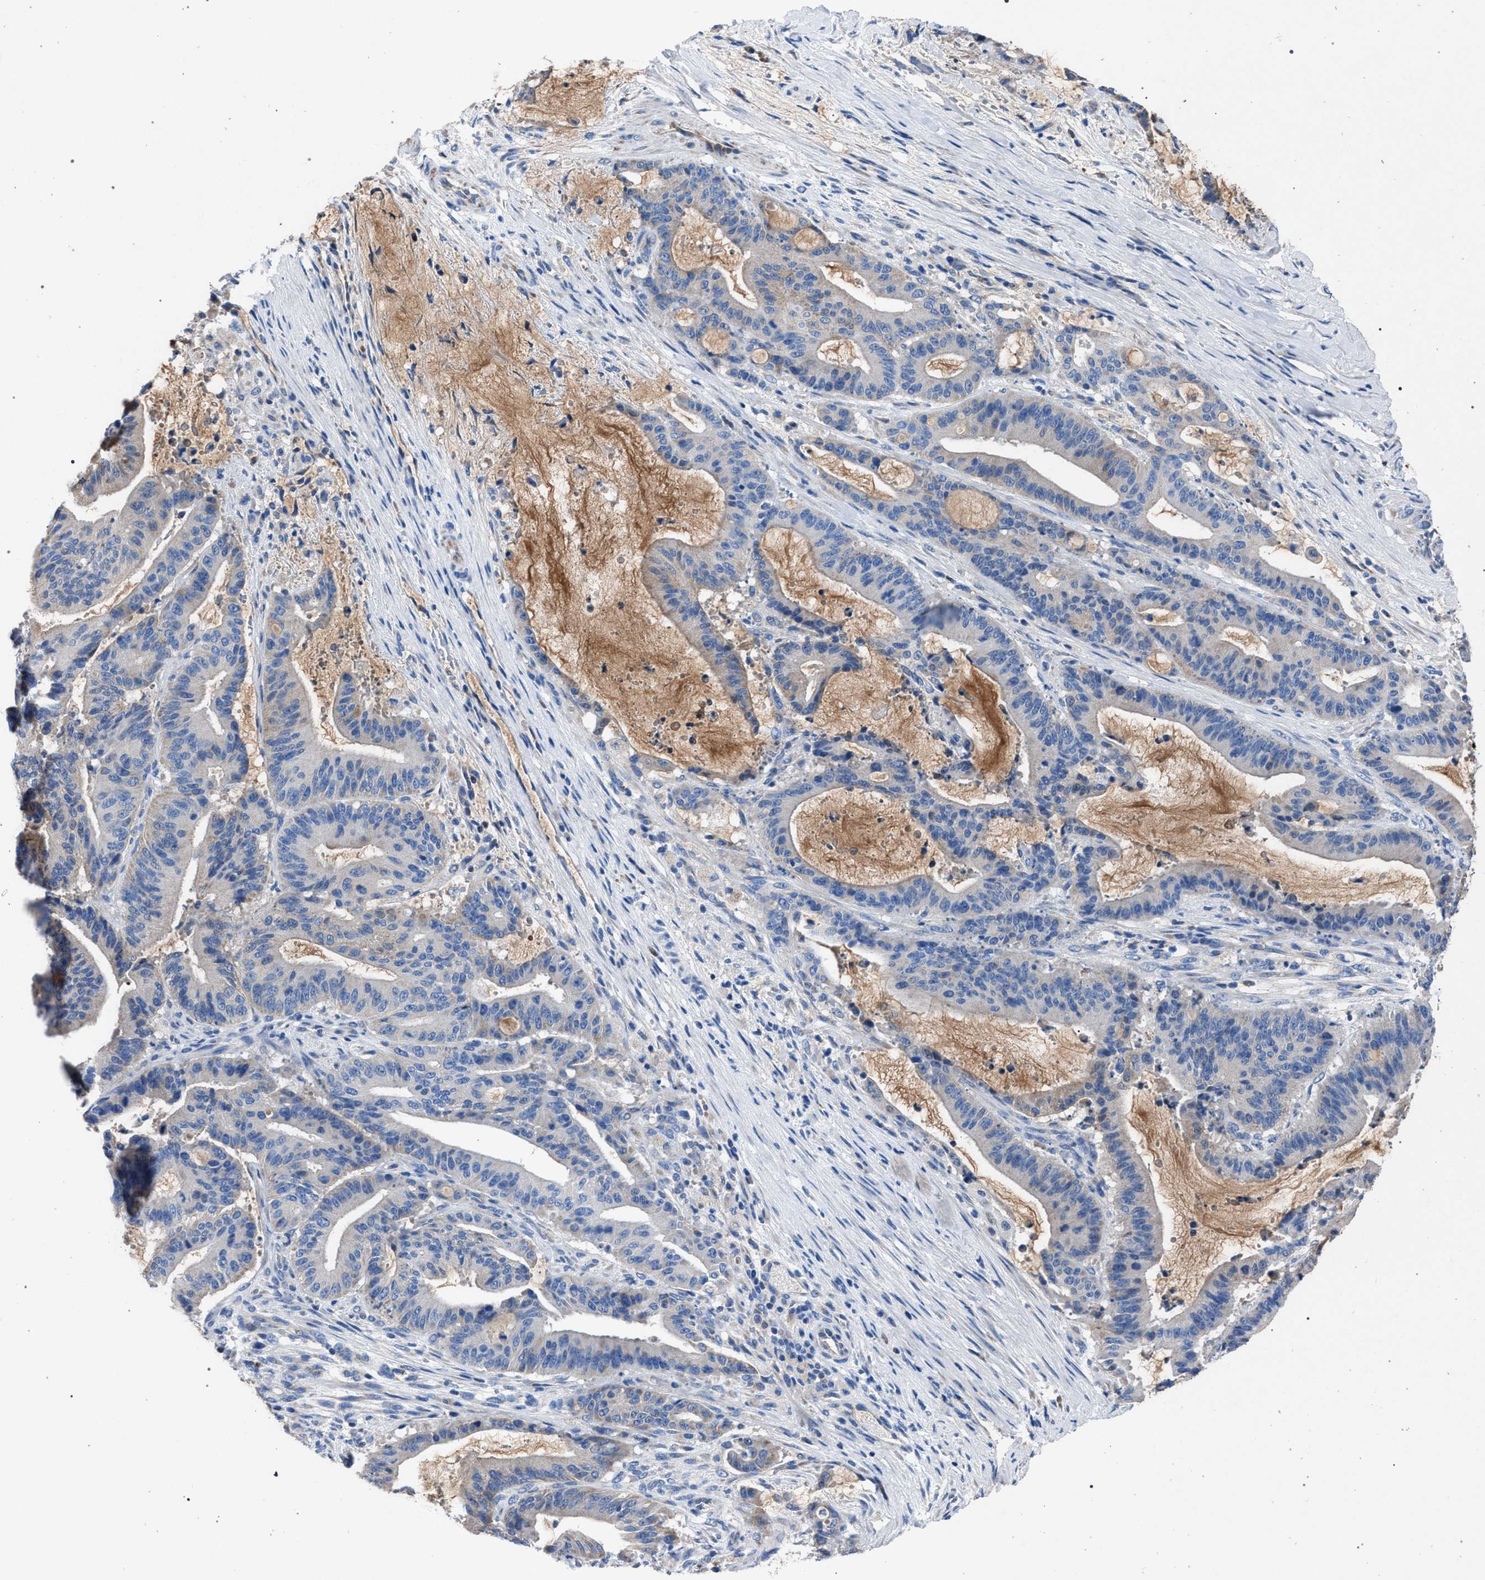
{"staining": {"intensity": "negative", "quantity": "none", "location": "none"}, "tissue": "liver cancer", "cell_type": "Tumor cells", "image_type": "cancer", "snomed": [{"axis": "morphology", "description": "Normal tissue, NOS"}, {"axis": "morphology", "description": "Cholangiocarcinoma"}, {"axis": "topography", "description": "Liver"}, {"axis": "topography", "description": "Peripheral nerve tissue"}], "caption": "Human liver cancer stained for a protein using IHC reveals no expression in tumor cells.", "gene": "CRYZ", "patient": {"sex": "female", "age": 73}}